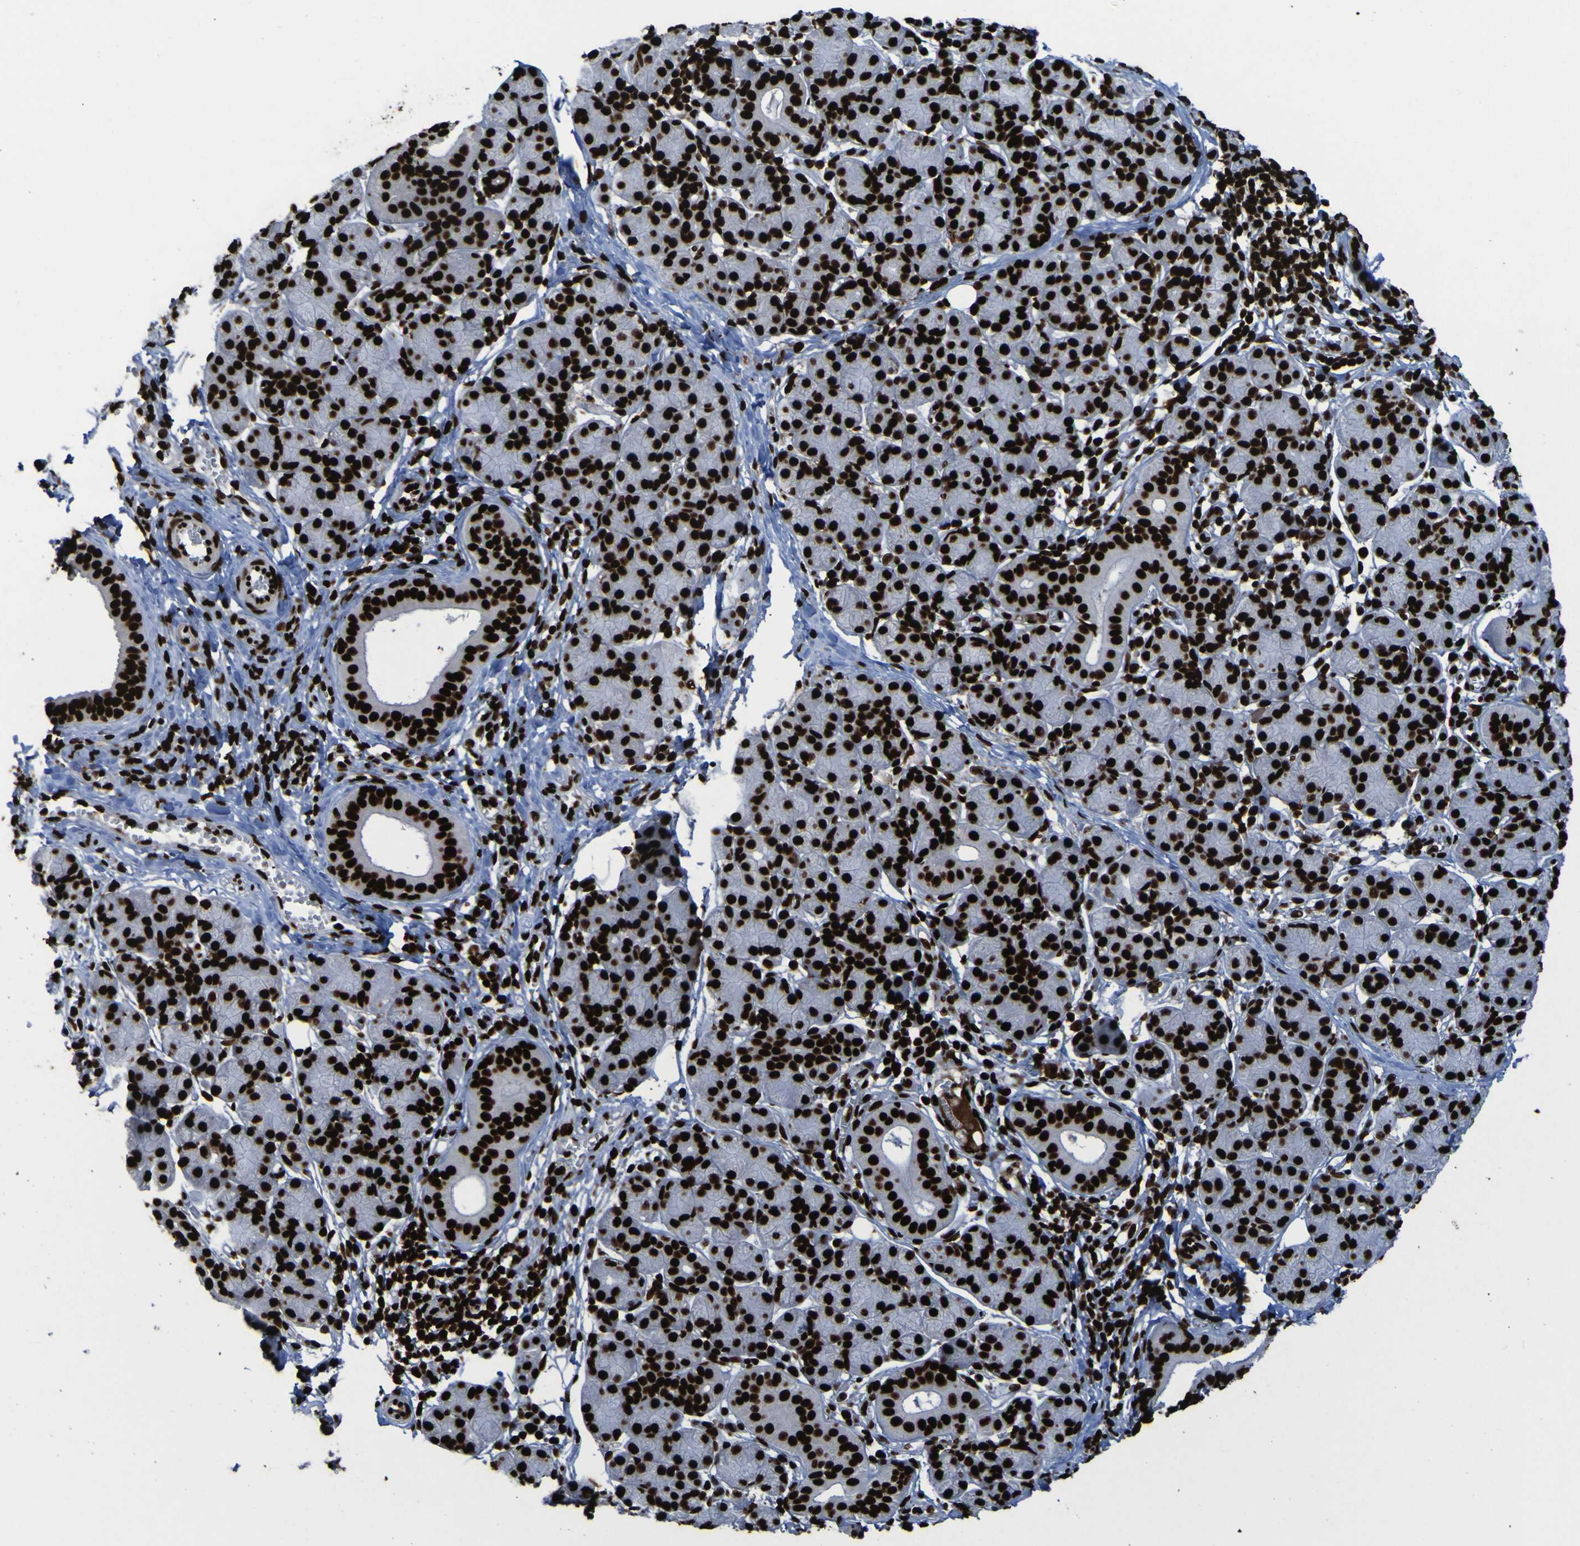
{"staining": {"intensity": "strong", "quantity": ">75%", "location": "nuclear"}, "tissue": "salivary gland", "cell_type": "Glandular cells", "image_type": "normal", "snomed": [{"axis": "morphology", "description": "Normal tissue, NOS"}, {"axis": "morphology", "description": "Inflammation, NOS"}, {"axis": "topography", "description": "Lymph node"}, {"axis": "topography", "description": "Salivary gland"}], "caption": "Human salivary gland stained for a protein (brown) displays strong nuclear positive positivity in about >75% of glandular cells.", "gene": "NPM1", "patient": {"sex": "male", "age": 3}}